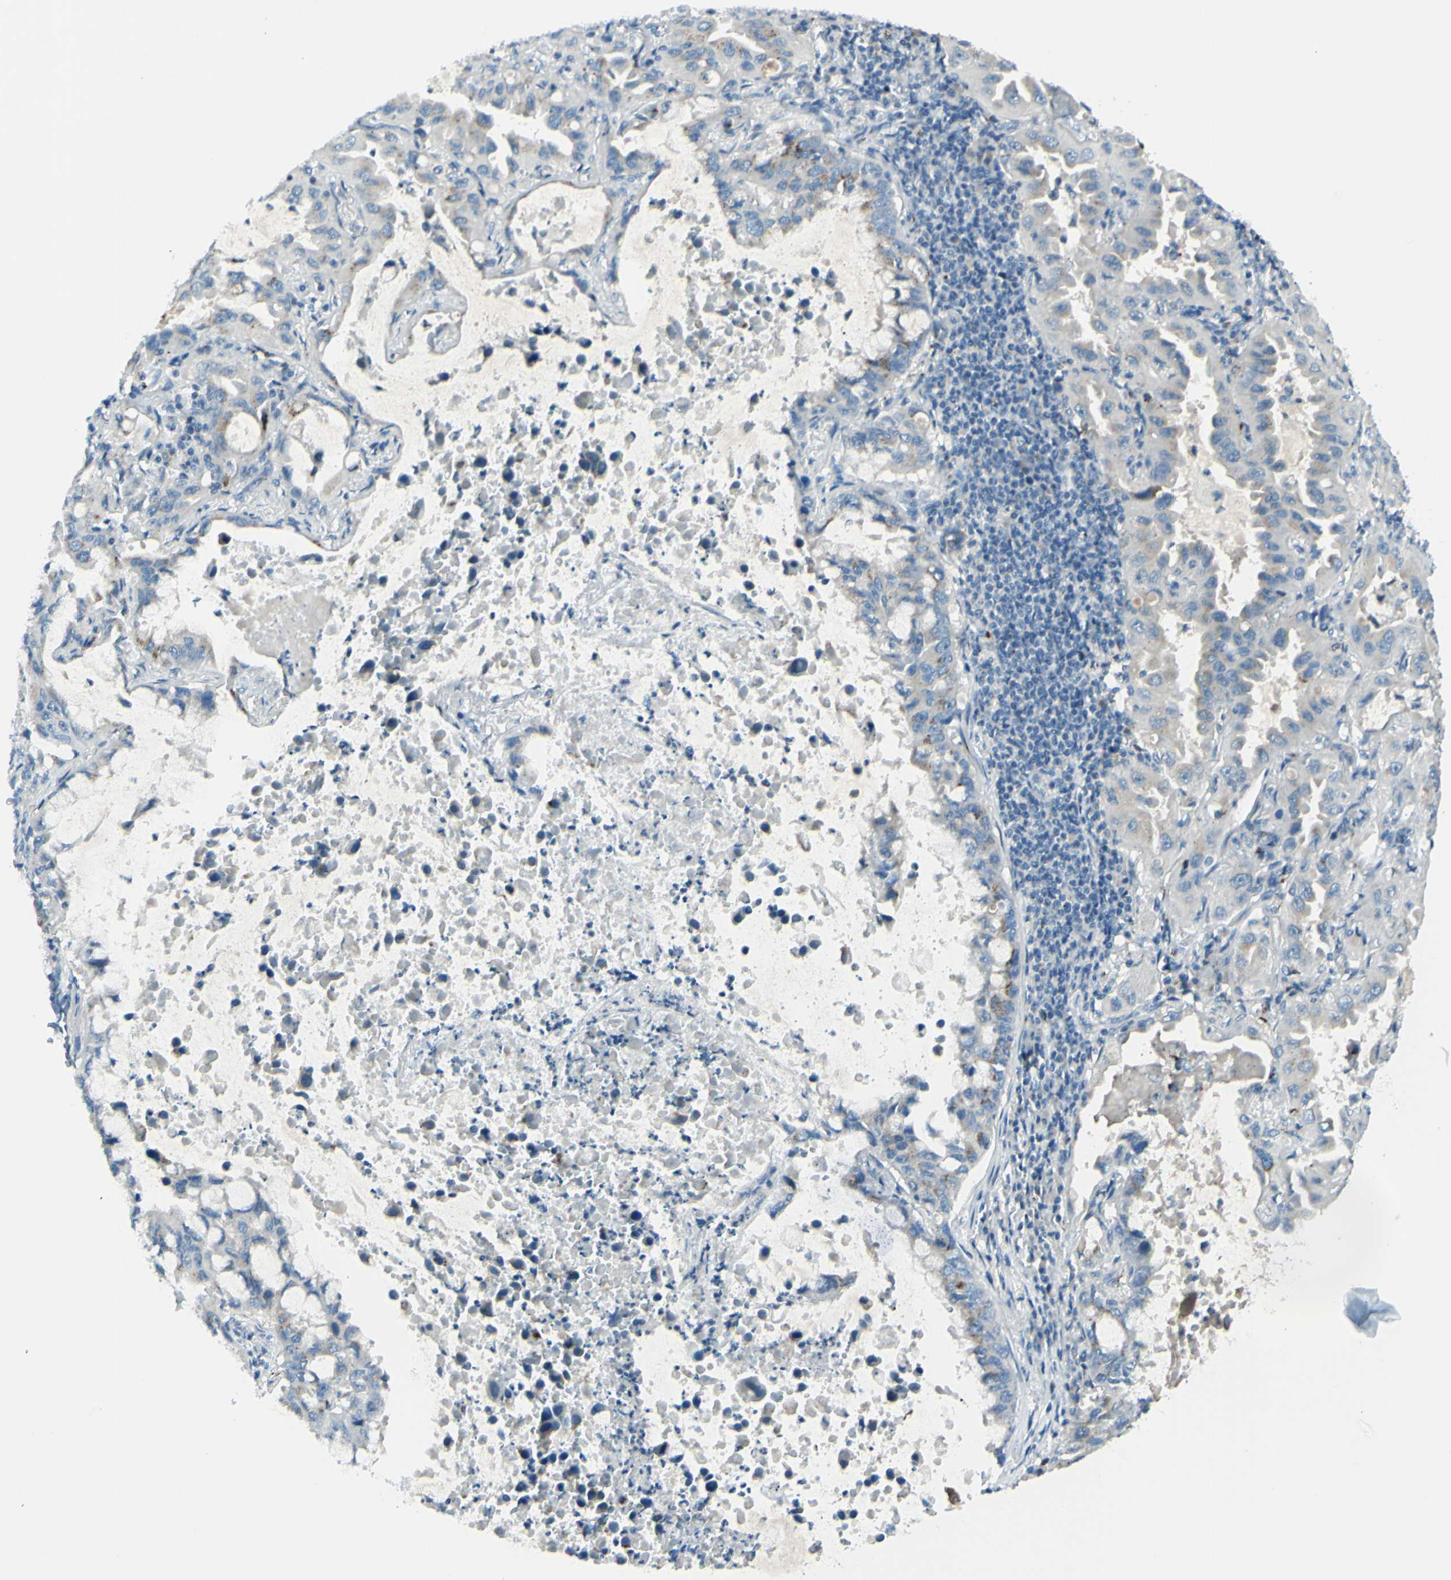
{"staining": {"intensity": "weak", "quantity": "<25%", "location": "cytoplasmic/membranous"}, "tissue": "lung cancer", "cell_type": "Tumor cells", "image_type": "cancer", "snomed": [{"axis": "morphology", "description": "Adenocarcinoma, NOS"}, {"axis": "topography", "description": "Lung"}], "caption": "Immunohistochemistry histopathology image of human lung cancer stained for a protein (brown), which exhibits no staining in tumor cells.", "gene": "B4GALT1", "patient": {"sex": "male", "age": 64}}